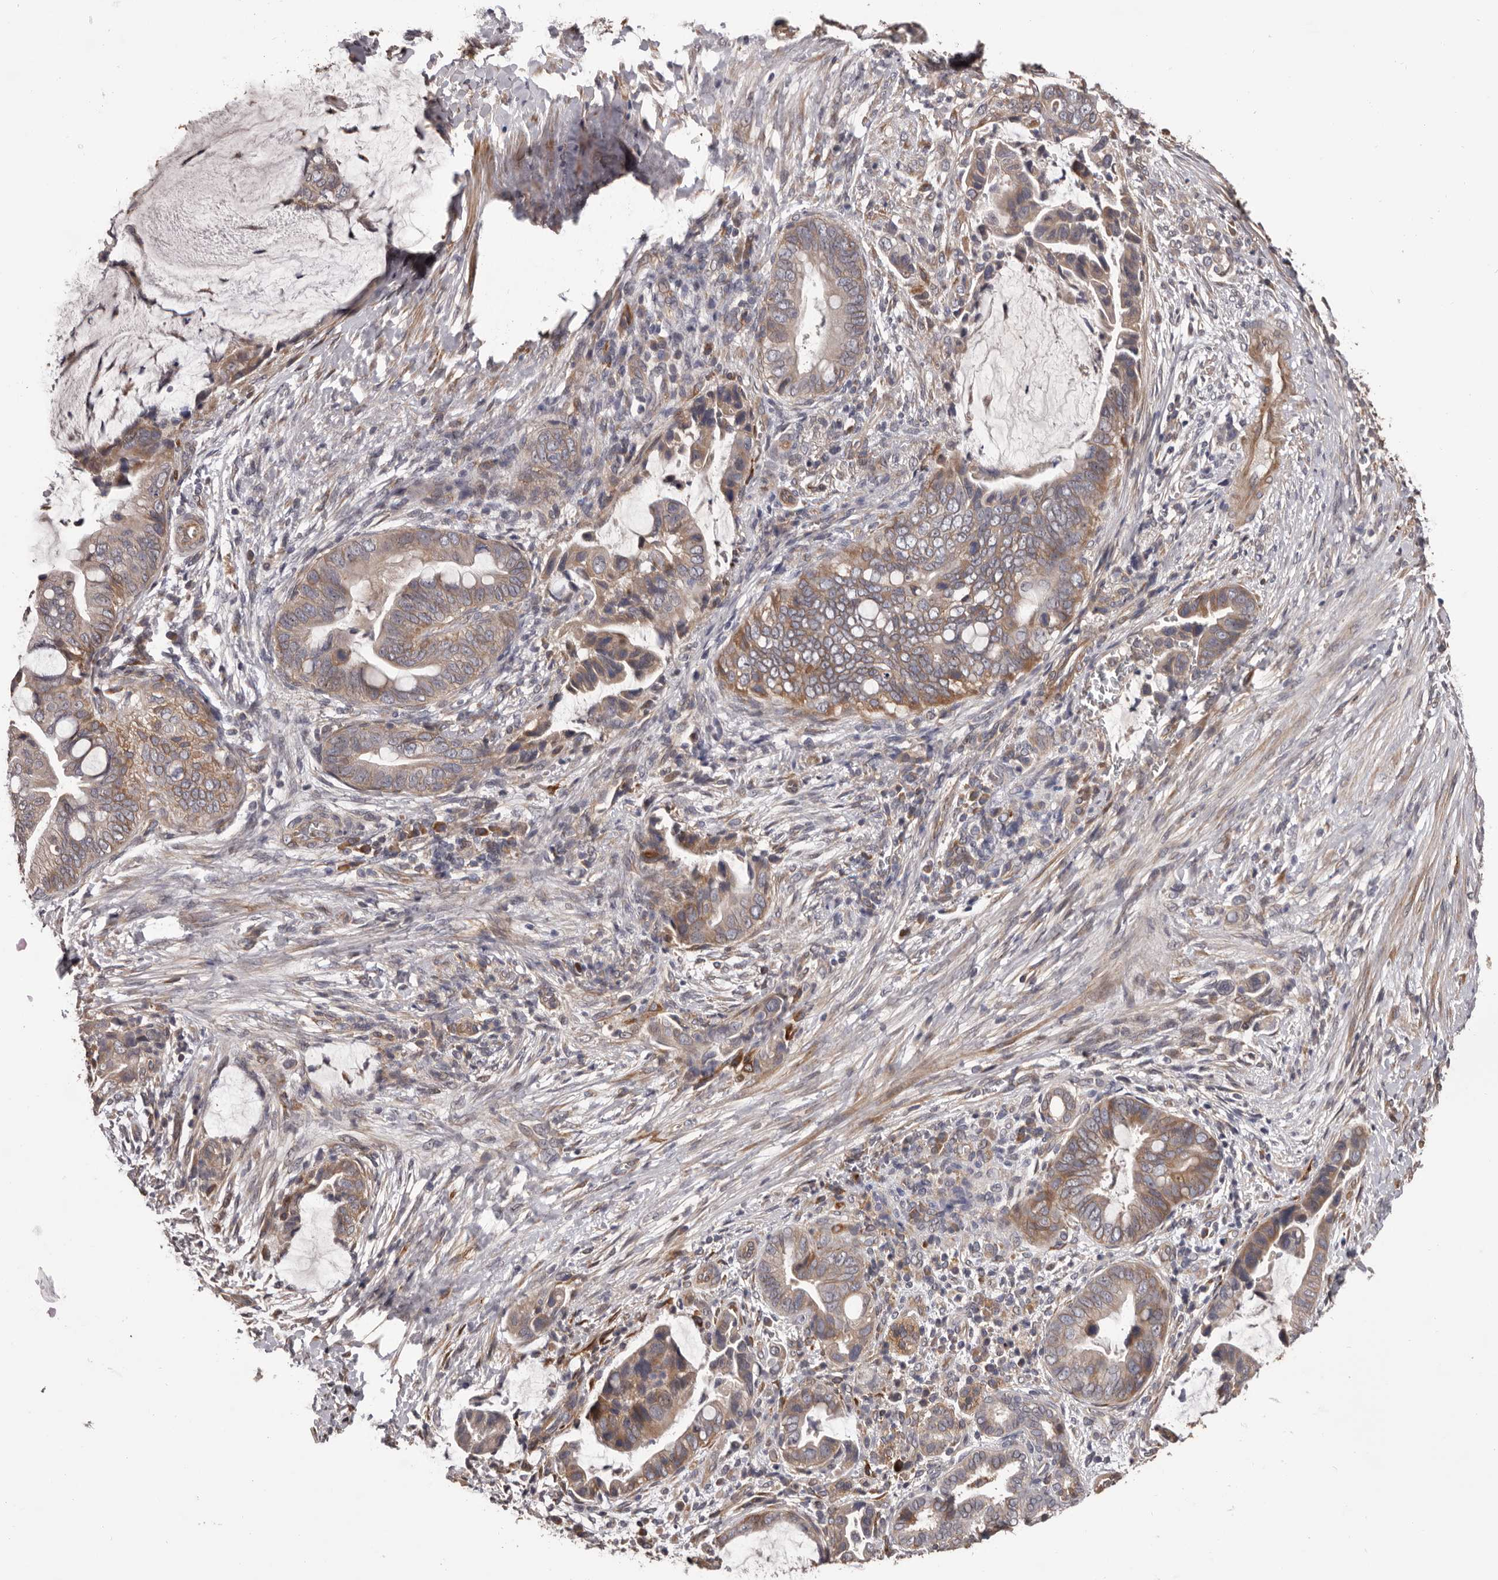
{"staining": {"intensity": "moderate", "quantity": "25%-75%", "location": "cytoplasmic/membranous"}, "tissue": "pancreatic cancer", "cell_type": "Tumor cells", "image_type": "cancer", "snomed": [{"axis": "morphology", "description": "Adenocarcinoma, NOS"}, {"axis": "topography", "description": "Pancreas"}], "caption": "Protein staining of pancreatic cancer (adenocarcinoma) tissue displays moderate cytoplasmic/membranous expression in approximately 25%-75% of tumor cells.", "gene": "ADAMTS2", "patient": {"sex": "male", "age": 75}}